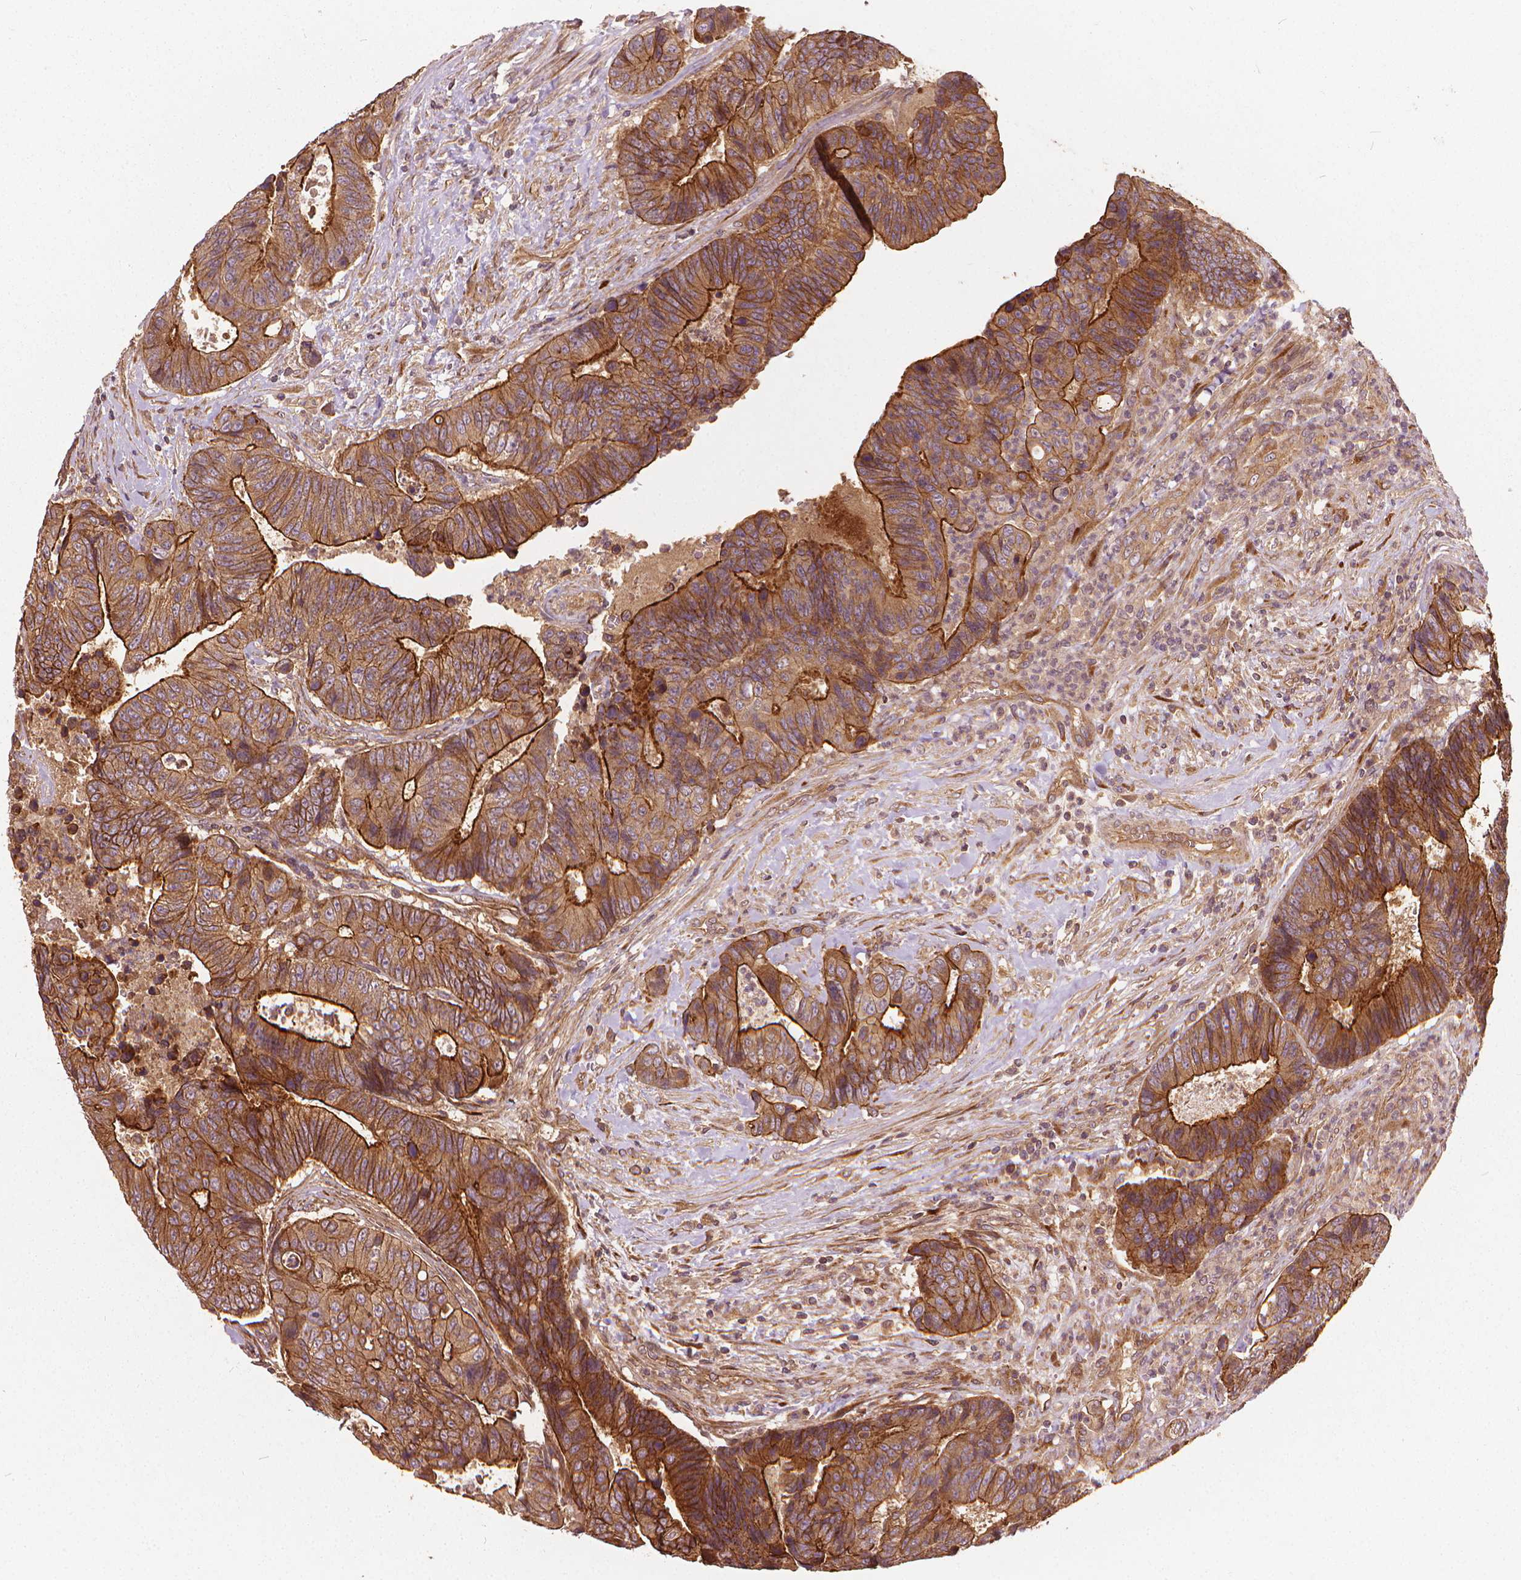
{"staining": {"intensity": "strong", "quantity": "25%-75%", "location": "cytoplasmic/membranous"}, "tissue": "colorectal cancer", "cell_type": "Tumor cells", "image_type": "cancer", "snomed": [{"axis": "morphology", "description": "Adenocarcinoma, NOS"}, {"axis": "topography", "description": "Colon"}], "caption": "Immunohistochemistry of colorectal cancer (adenocarcinoma) shows high levels of strong cytoplasmic/membranous staining in approximately 25%-75% of tumor cells.", "gene": "UBXN2A", "patient": {"sex": "female", "age": 48}}